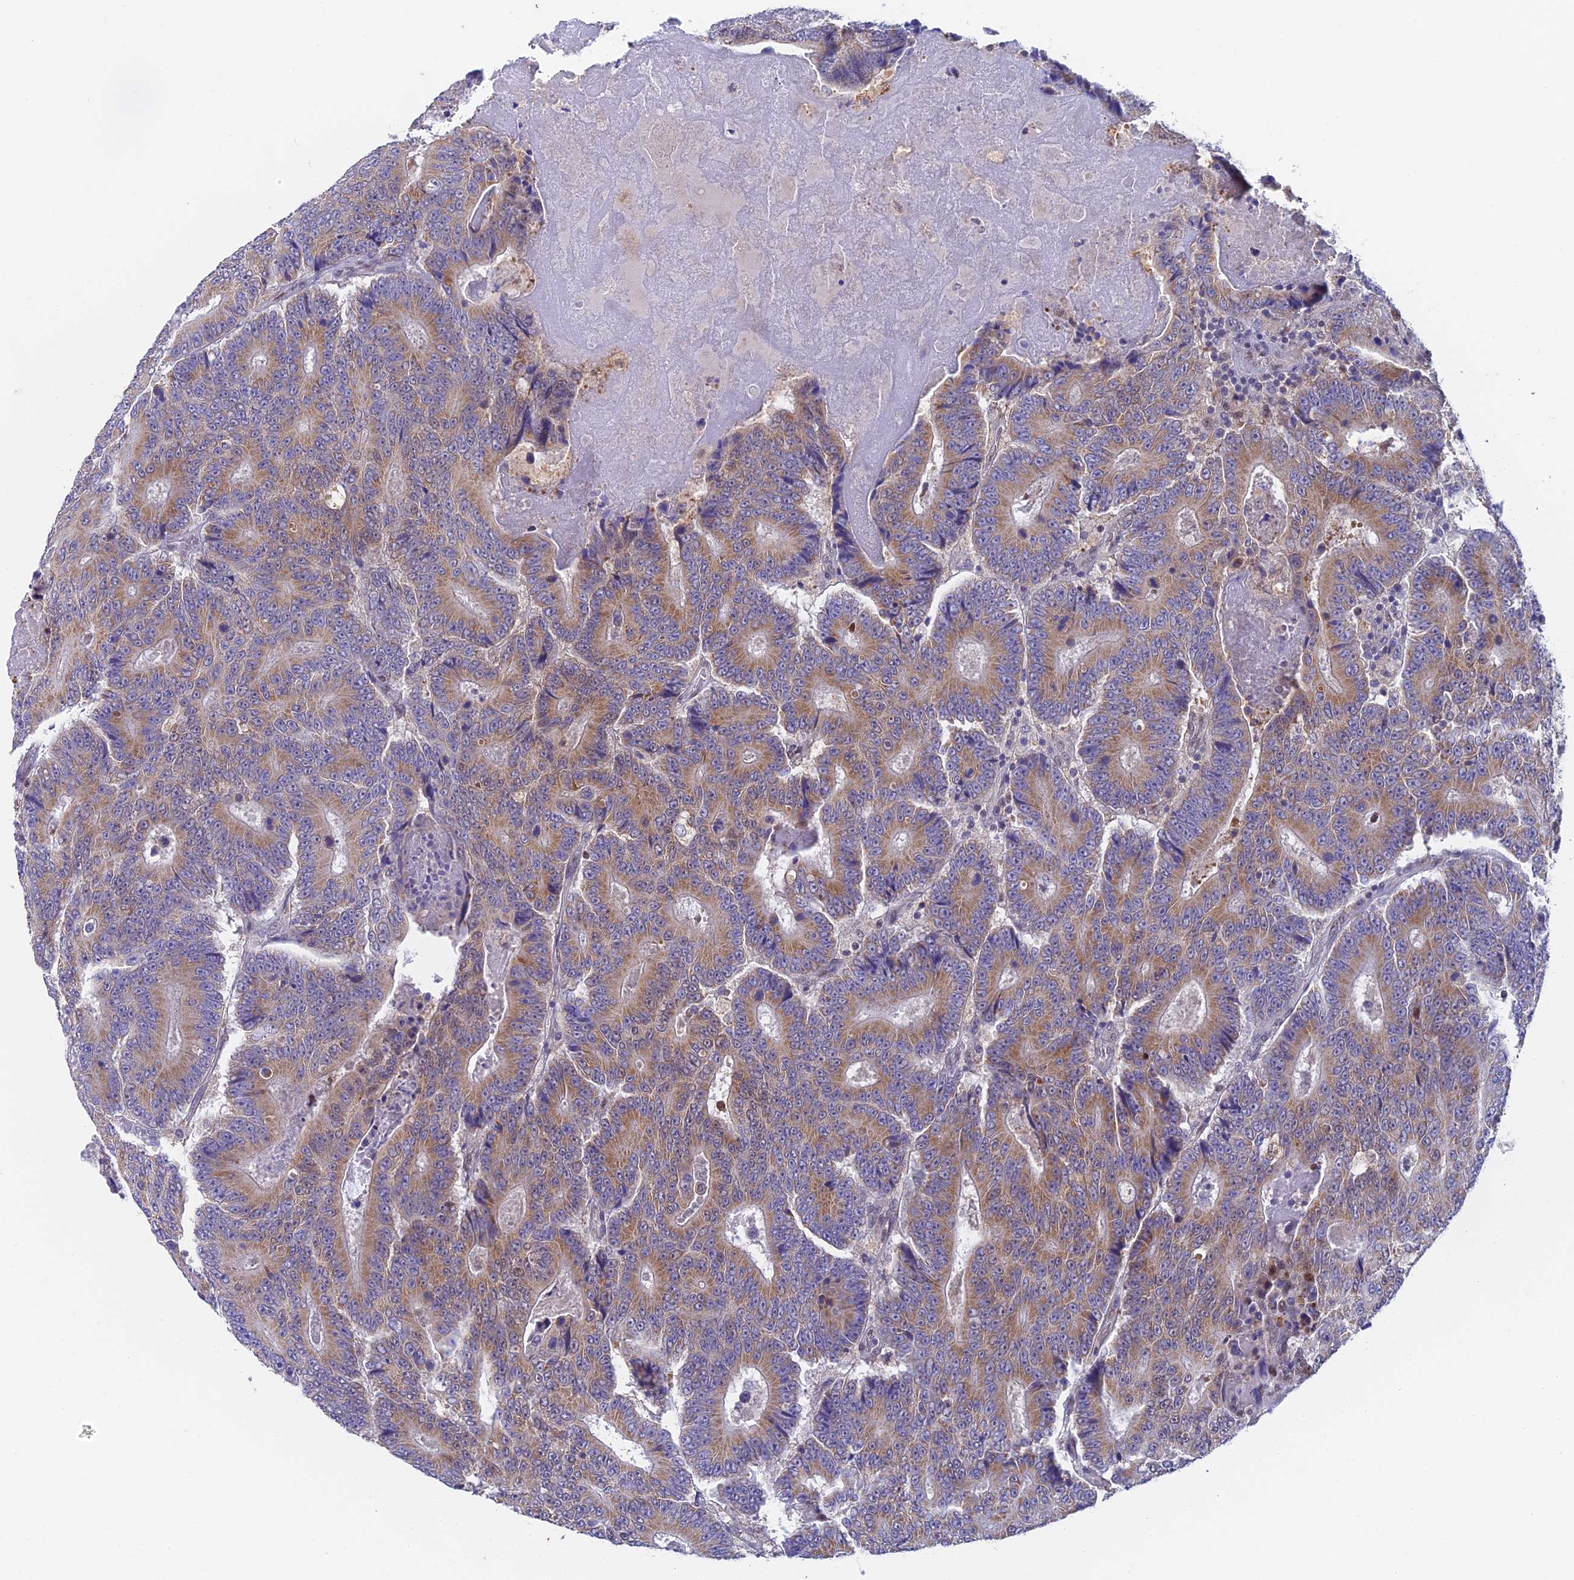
{"staining": {"intensity": "moderate", "quantity": ">75%", "location": "cytoplasmic/membranous"}, "tissue": "colorectal cancer", "cell_type": "Tumor cells", "image_type": "cancer", "snomed": [{"axis": "morphology", "description": "Adenocarcinoma, NOS"}, {"axis": "topography", "description": "Colon"}], "caption": "IHC image of human colorectal cancer (adenocarcinoma) stained for a protein (brown), which reveals medium levels of moderate cytoplasmic/membranous positivity in about >75% of tumor cells.", "gene": "MRPL17", "patient": {"sex": "male", "age": 83}}